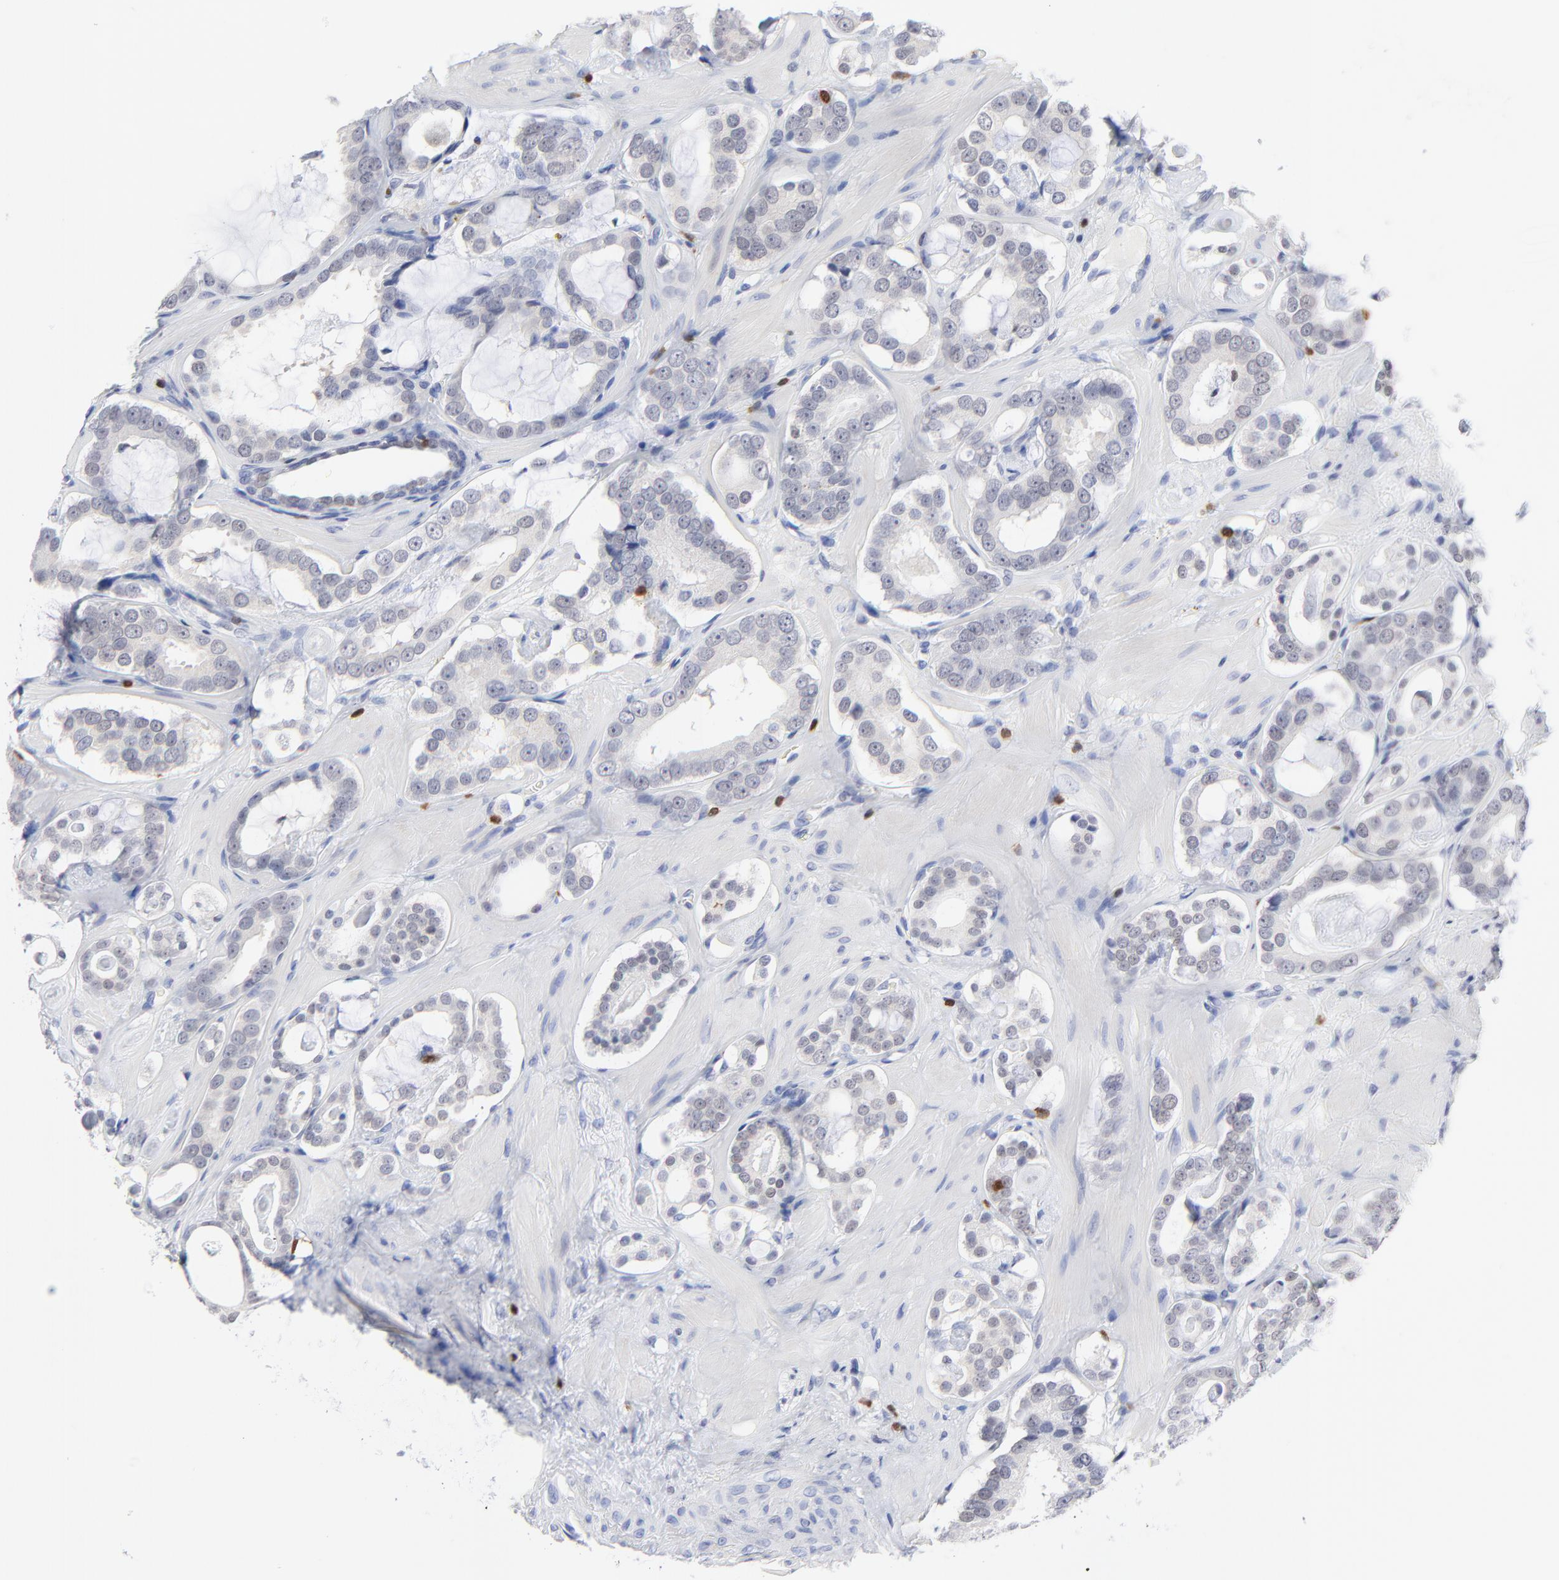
{"staining": {"intensity": "negative", "quantity": "none", "location": "none"}, "tissue": "prostate cancer", "cell_type": "Tumor cells", "image_type": "cancer", "snomed": [{"axis": "morphology", "description": "Adenocarcinoma, Low grade"}, {"axis": "topography", "description": "Prostate"}], "caption": "Prostate adenocarcinoma (low-grade) was stained to show a protein in brown. There is no significant staining in tumor cells. (DAB (3,3'-diaminobenzidine) immunohistochemistry (IHC), high magnification).", "gene": "ZAP70", "patient": {"sex": "male", "age": 57}}